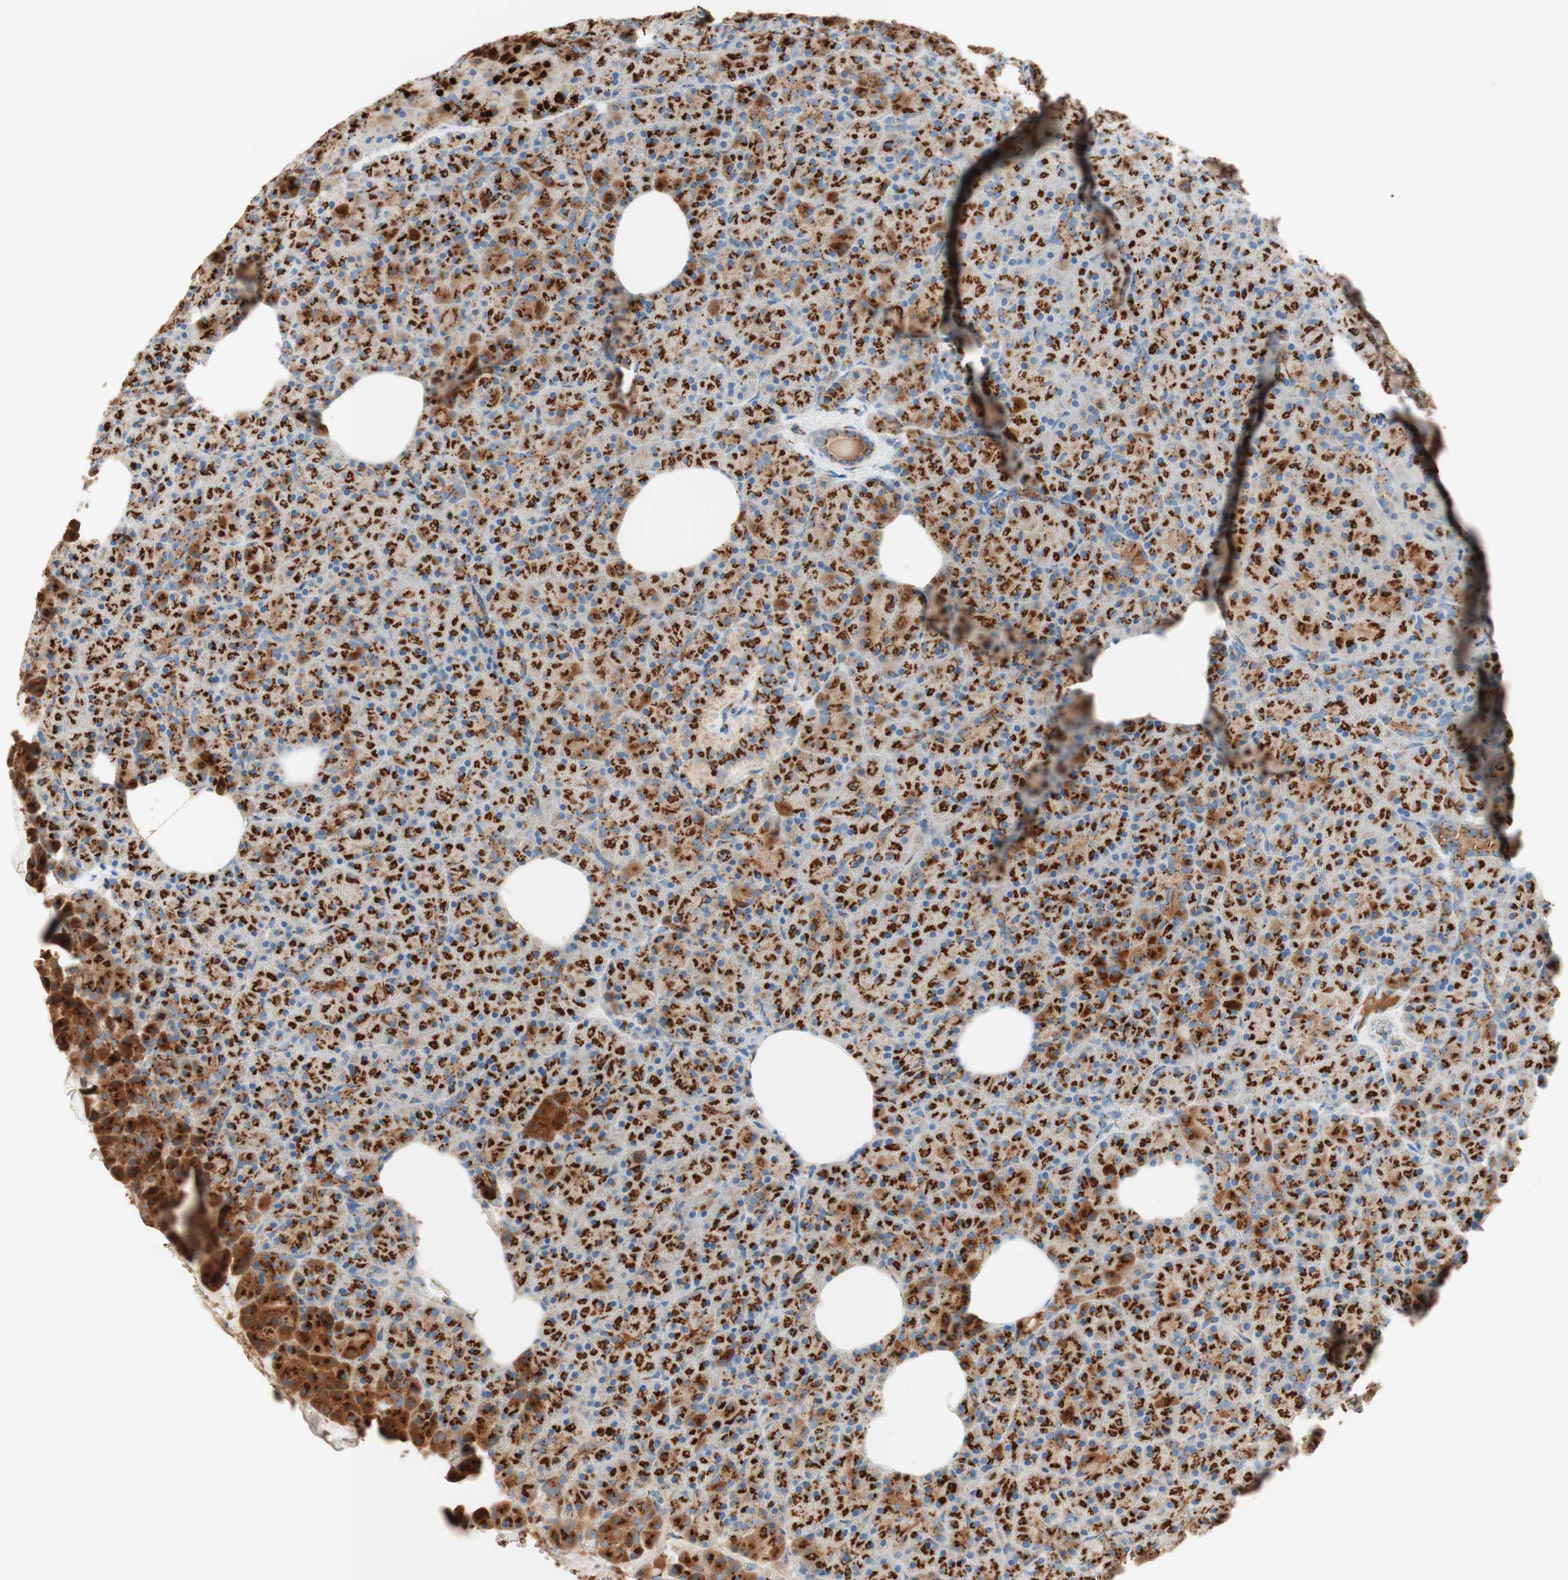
{"staining": {"intensity": "strong", "quantity": ">75%", "location": "cytoplasmic/membranous"}, "tissue": "pancreas", "cell_type": "Exocrine glandular cells", "image_type": "normal", "snomed": [{"axis": "morphology", "description": "Normal tissue, NOS"}, {"axis": "topography", "description": "Pancreas"}], "caption": "Protein staining reveals strong cytoplasmic/membranous positivity in about >75% of exocrine glandular cells in benign pancreas.", "gene": "GOLGB1", "patient": {"sex": "female", "age": 35}}